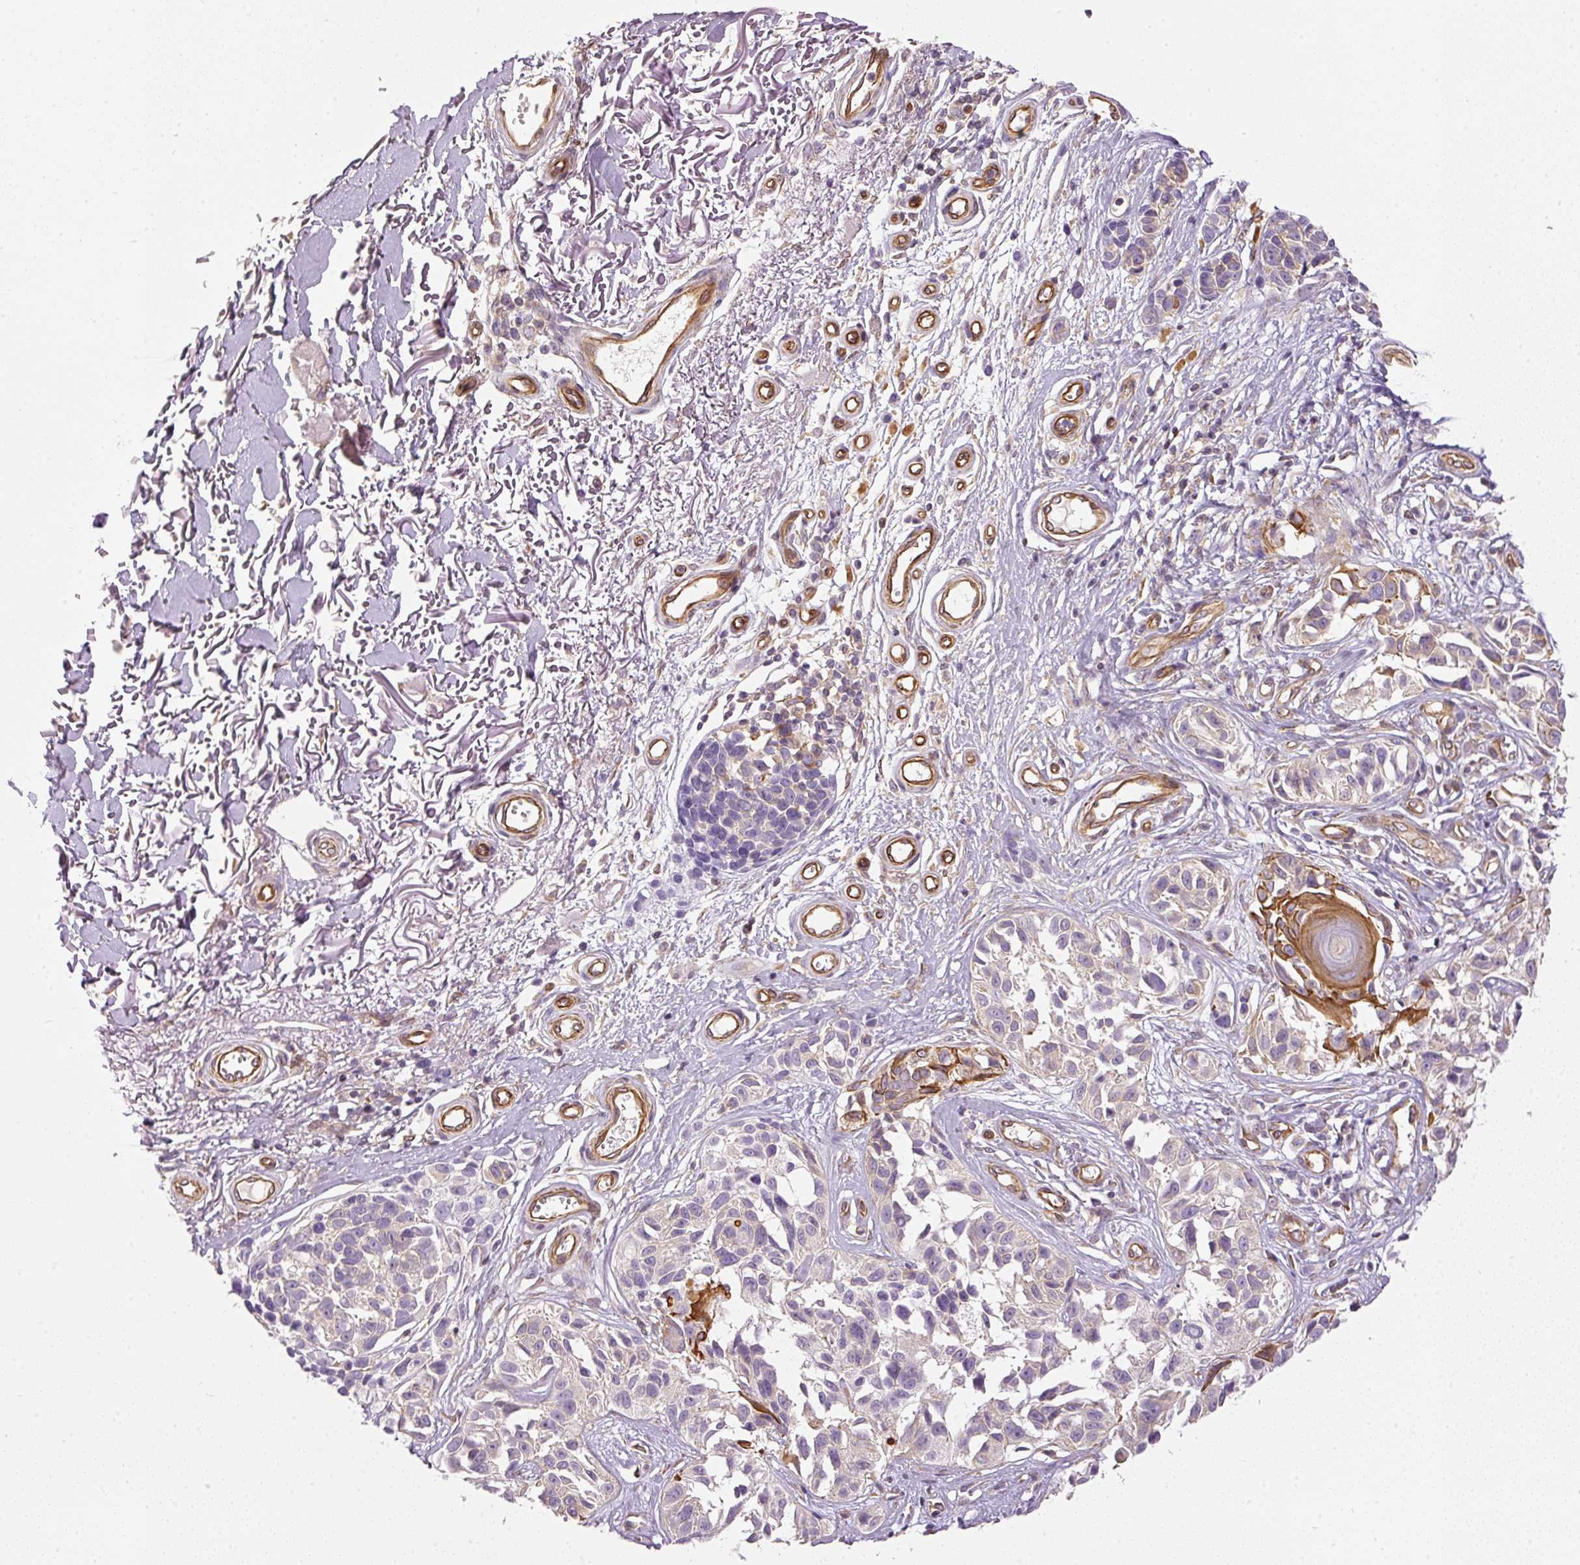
{"staining": {"intensity": "negative", "quantity": "none", "location": "none"}, "tissue": "melanoma", "cell_type": "Tumor cells", "image_type": "cancer", "snomed": [{"axis": "morphology", "description": "Malignant melanoma, NOS"}, {"axis": "topography", "description": "Skin"}], "caption": "High power microscopy photomicrograph of an immunohistochemistry (IHC) image of melanoma, revealing no significant expression in tumor cells.", "gene": "OSR2", "patient": {"sex": "male", "age": 73}}